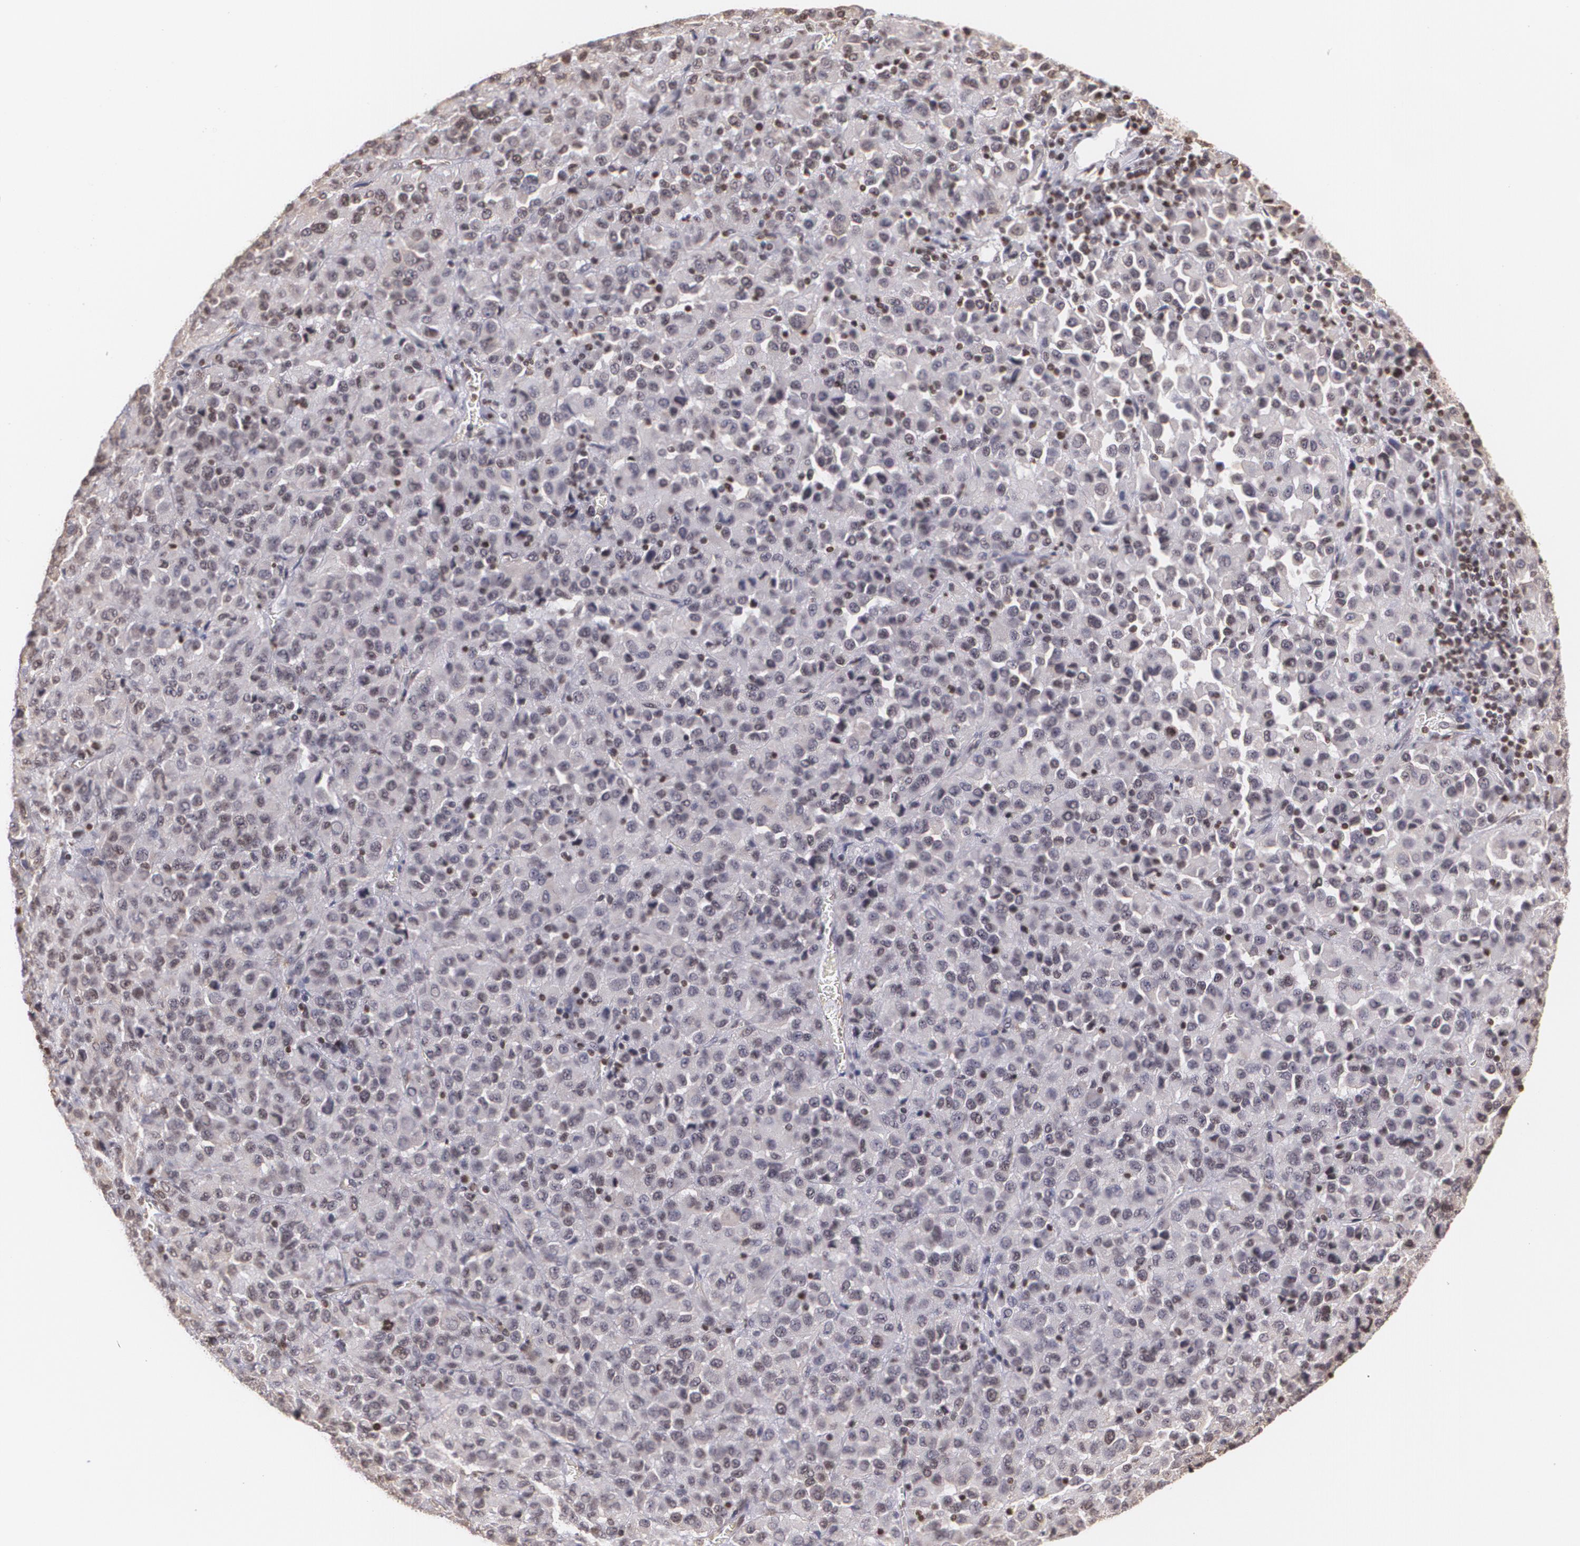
{"staining": {"intensity": "negative", "quantity": "none", "location": "none"}, "tissue": "melanoma", "cell_type": "Tumor cells", "image_type": "cancer", "snomed": [{"axis": "morphology", "description": "Malignant melanoma, Metastatic site"}, {"axis": "topography", "description": "Lung"}], "caption": "Immunohistochemistry (IHC) histopathology image of melanoma stained for a protein (brown), which shows no expression in tumor cells.", "gene": "VAMP1", "patient": {"sex": "male", "age": 64}}